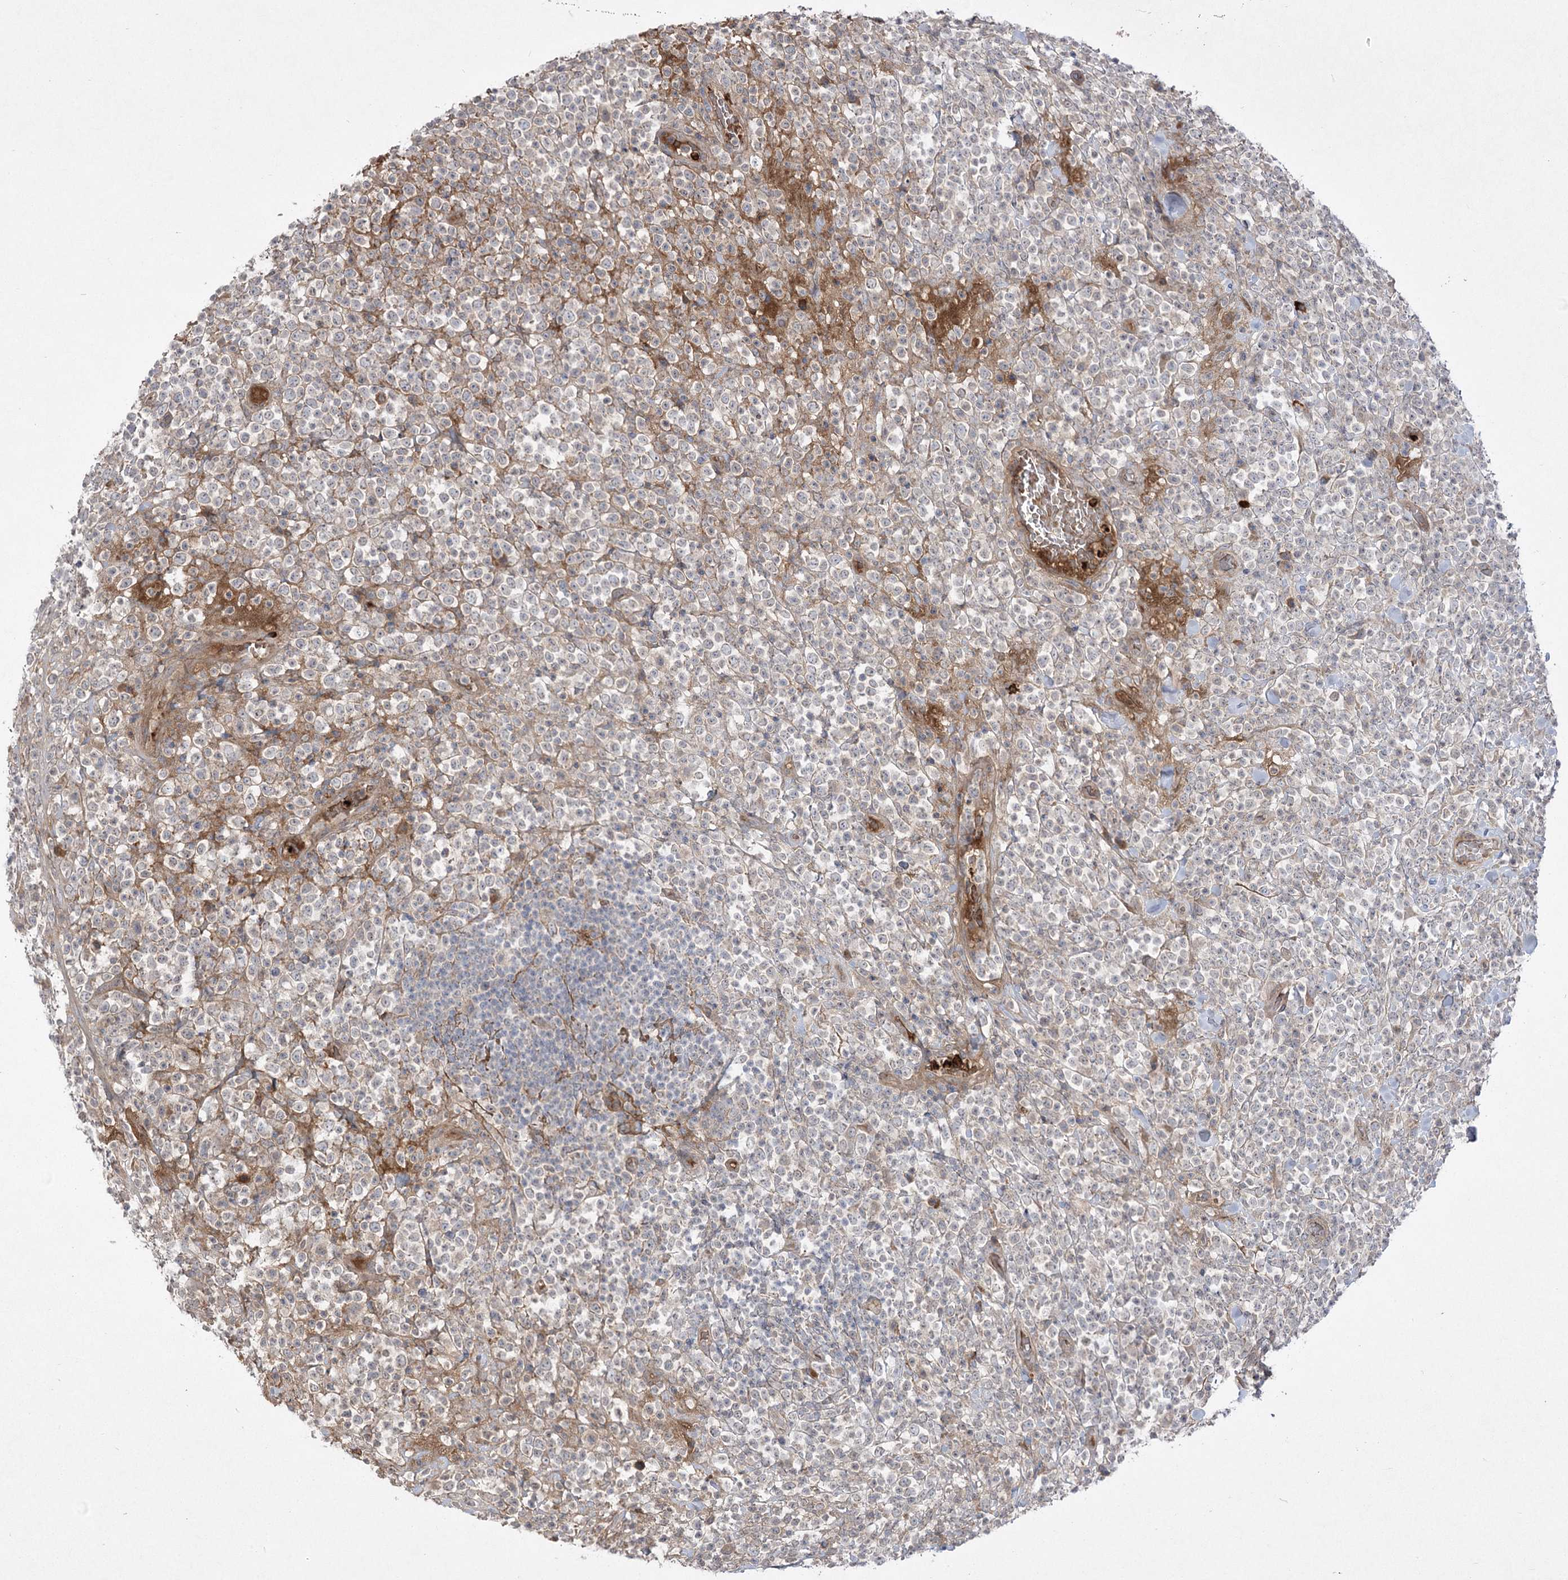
{"staining": {"intensity": "negative", "quantity": "none", "location": "none"}, "tissue": "lymphoma", "cell_type": "Tumor cells", "image_type": "cancer", "snomed": [{"axis": "morphology", "description": "Malignant lymphoma, non-Hodgkin's type, High grade"}, {"axis": "topography", "description": "Colon"}], "caption": "The micrograph shows no significant expression in tumor cells of high-grade malignant lymphoma, non-Hodgkin's type.", "gene": "PLEKHA5", "patient": {"sex": "female", "age": 53}}